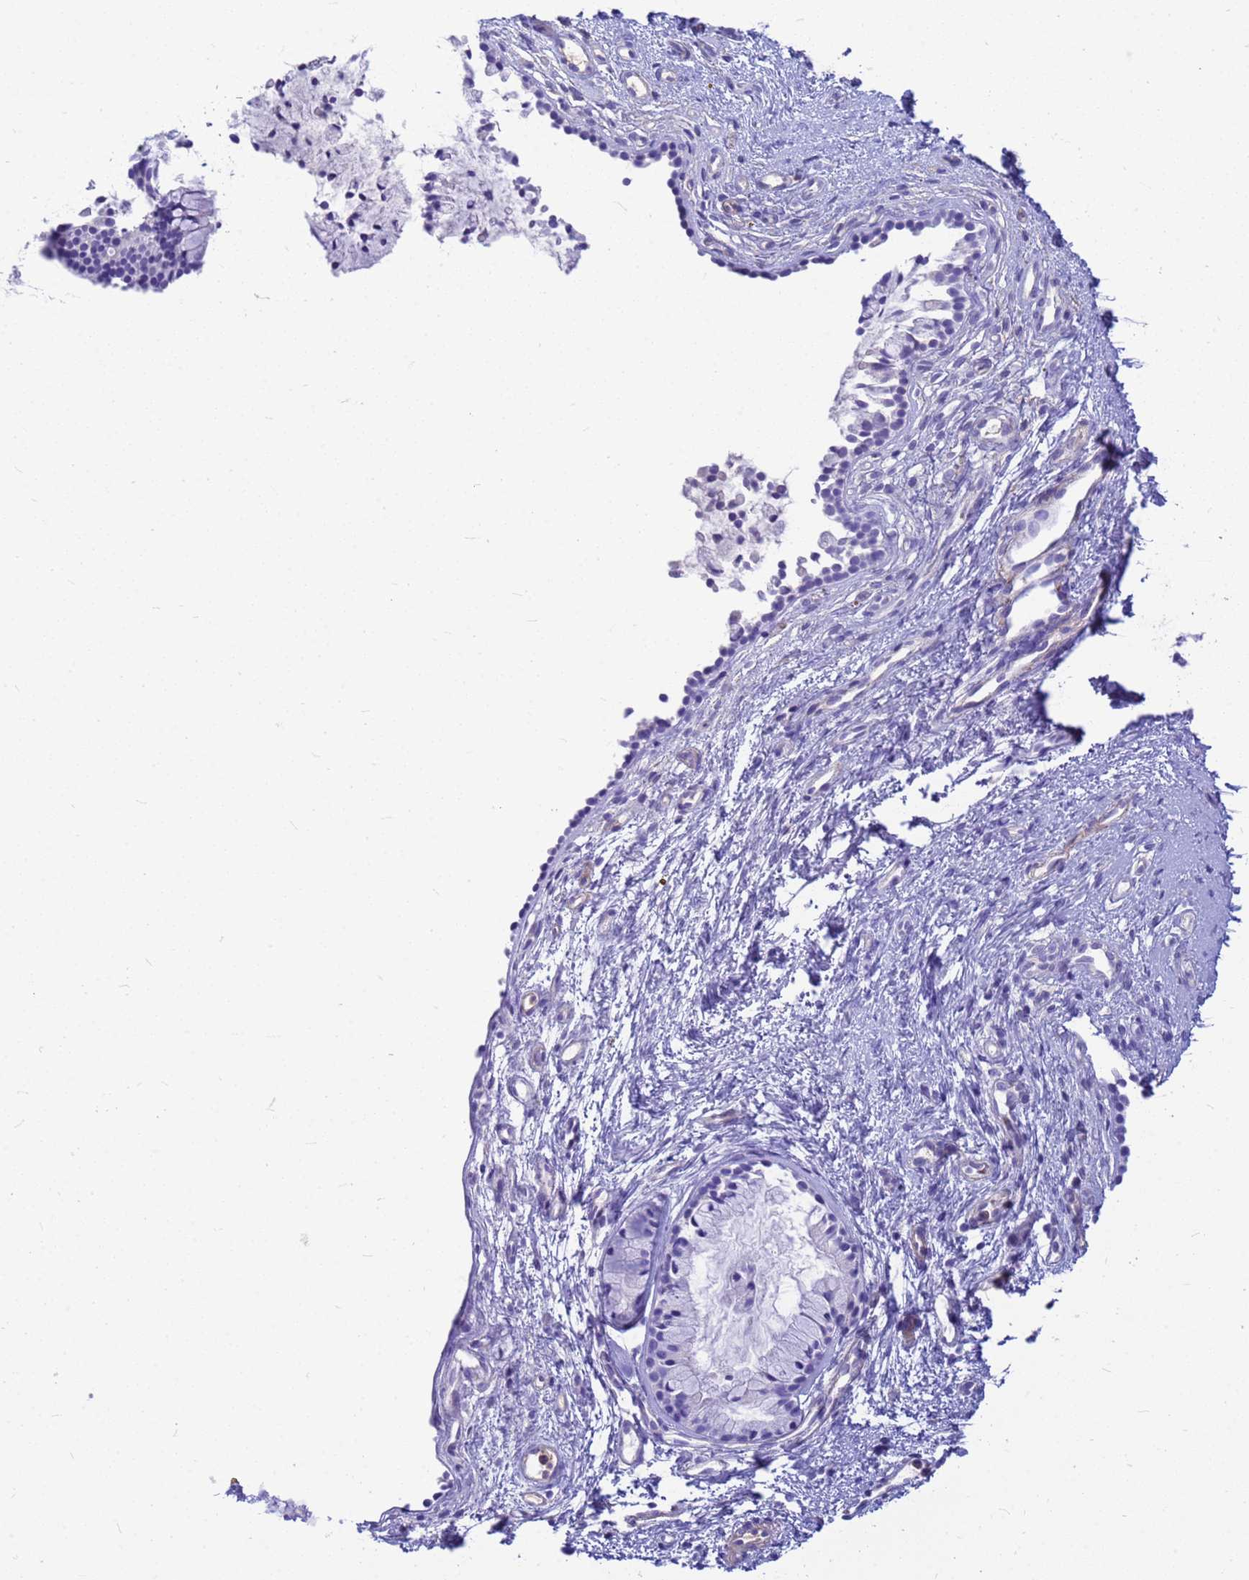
{"staining": {"intensity": "negative", "quantity": "none", "location": "none"}, "tissue": "nasopharynx", "cell_type": "Respiratory epithelial cells", "image_type": "normal", "snomed": [{"axis": "morphology", "description": "Normal tissue, NOS"}, {"axis": "topography", "description": "Nasopharynx"}], "caption": "Respiratory epithelial cells show no significant protein positivity in normal nasopharynx. (Immunohistochemistry, brightfield microscopy, high magnification).", "gene": "ORM1", "patient": {"sex": "male", "age": 82}}